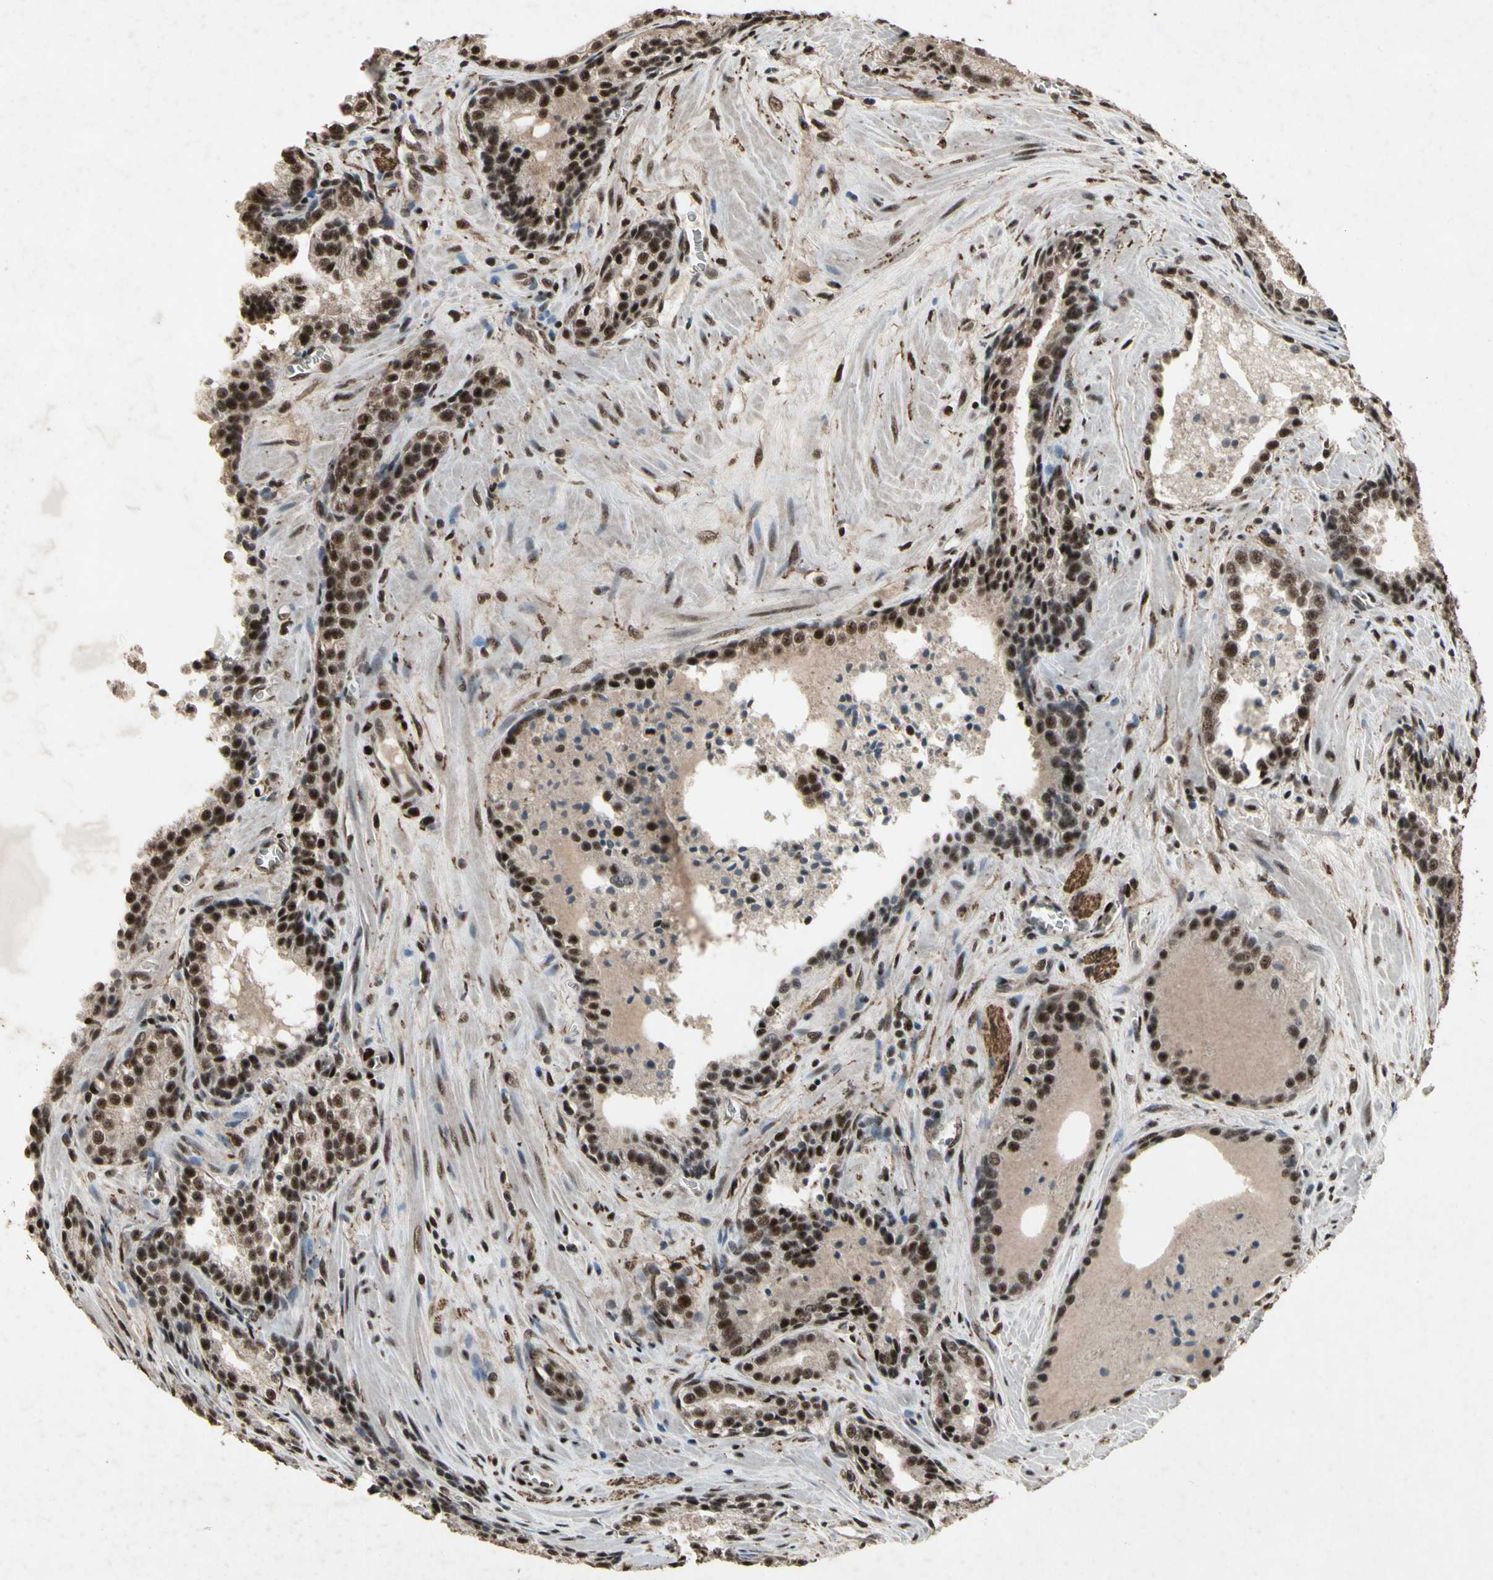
{"staining": {"intensity": "strong", "quantity": ">75%", "location": "cytoplasmic/membranous,nuclear"}, "tissue": "prostate cancer", "cell_type": "Tumor cells", "image_type": "cancer", "snomed": [{"axis": "morphology", "description": "Adenocarcinoma, Low grade"}, {"axis": "topography", "description": "Prostate"}], "caption": "Immunohistochemistry (IHC) of adenocarcinoma (low-grade) (prostate) exhibits high levels of strong cytoplasmic/membranous and nuclear staining in about >75% of tumor cells.", "gene": "TBX2", "patient": {"sex": "male", "age": 60}}